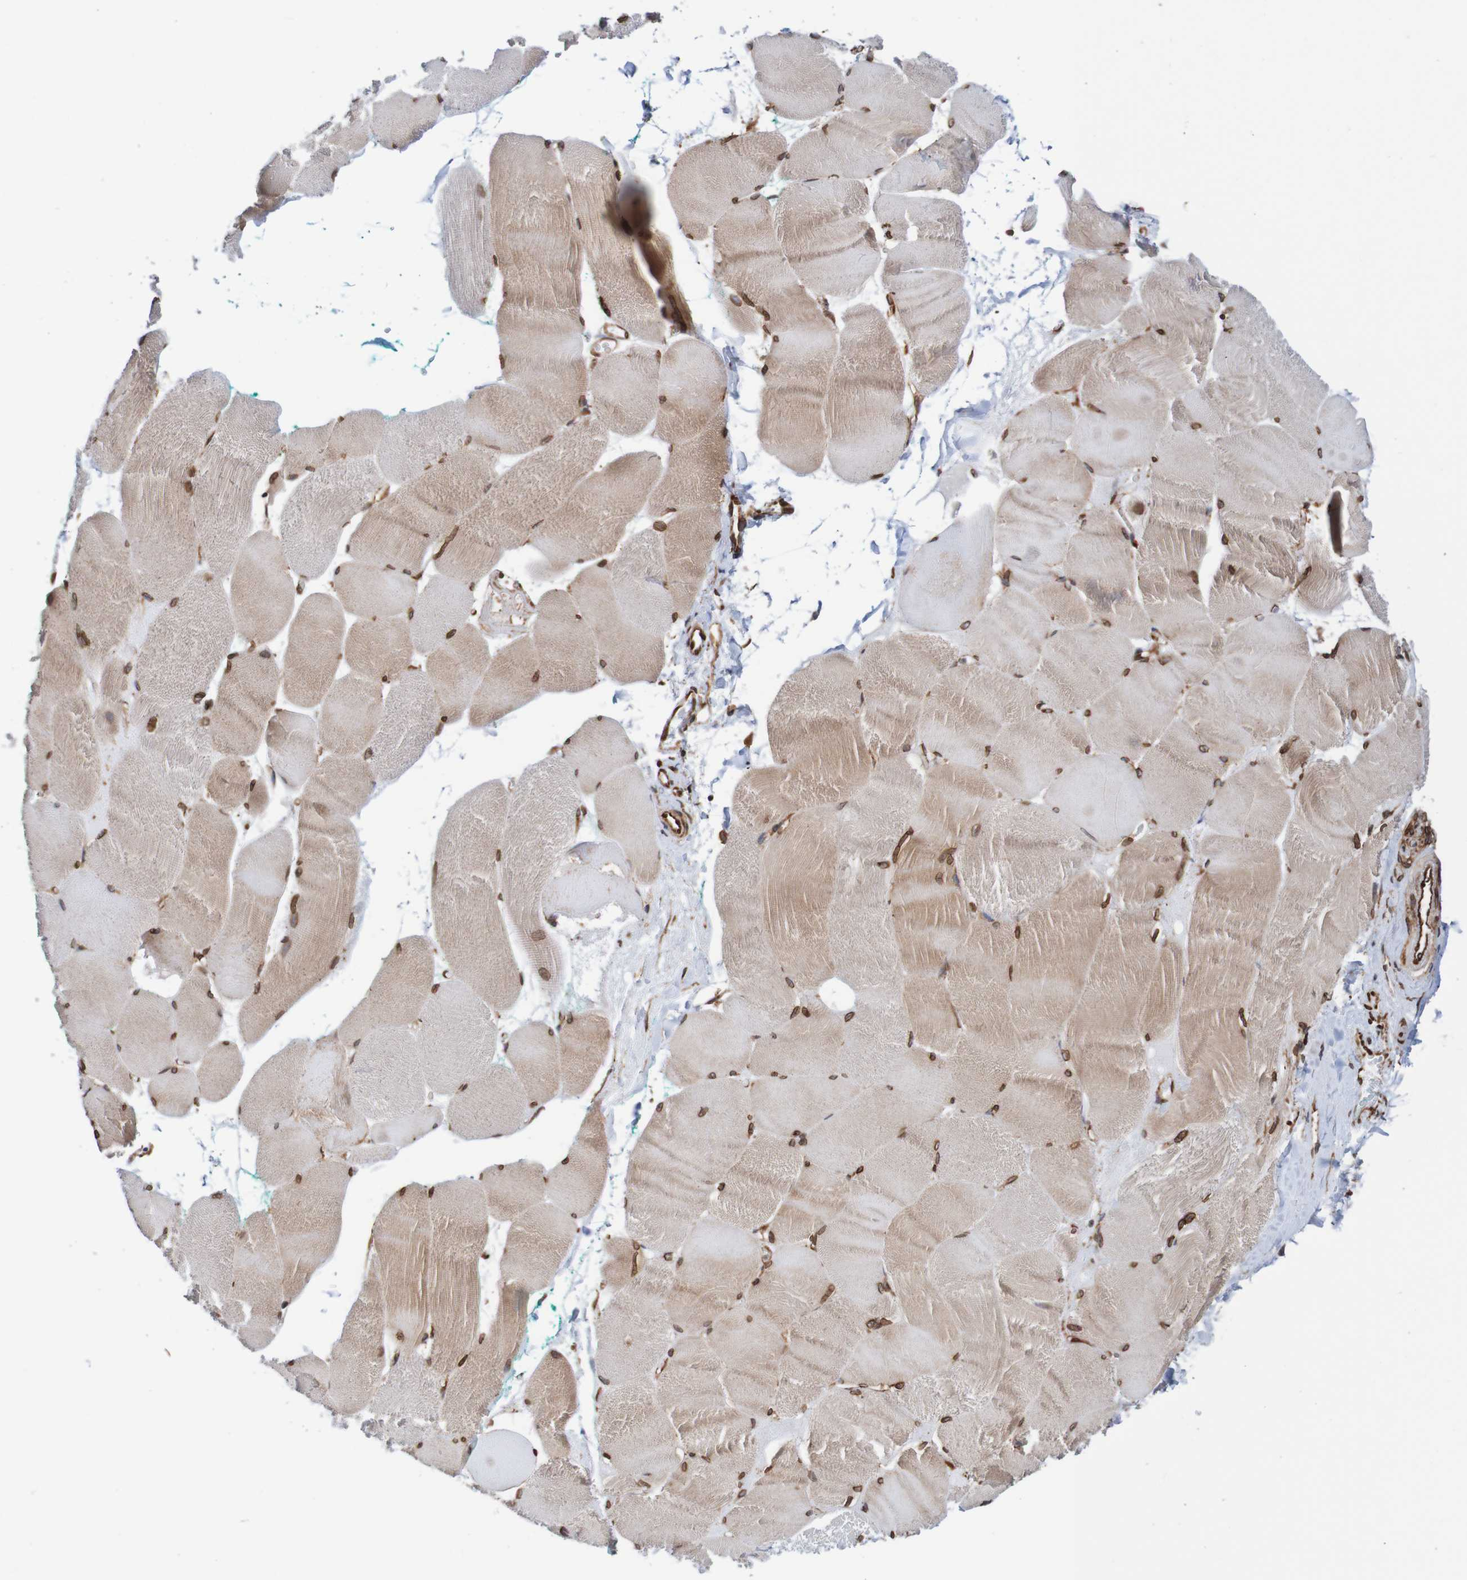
{"staining": {"intensity": "moderate", "quantity": "25%-75%", "location": "cytoplasmic/membranous,nuclear"}, "tissue": "skeletal muscle", "cell_type": "Myocytes", "image_type": "normal", "snomed": [{"axis": "morphology", "description": "Normal tissue, NOS"}, {"axis": "morphology", "description": "Squamous cell carcinoma, NOS"}, {"axis": "topography", "description": "Skeletal muscle"}], "caption": "High-magnification brightfield microscopy of unremarkable skeletal muscle stained with DAB (brown) and counterstained with hematoxylin (blue). myocytes exhibit moderate cytoplasmic/membranous,nuclear staining is seen in approximately25%-75% of cells.", "gene": "TMEM109", "patient": {"sex": "male", "age": 51}}